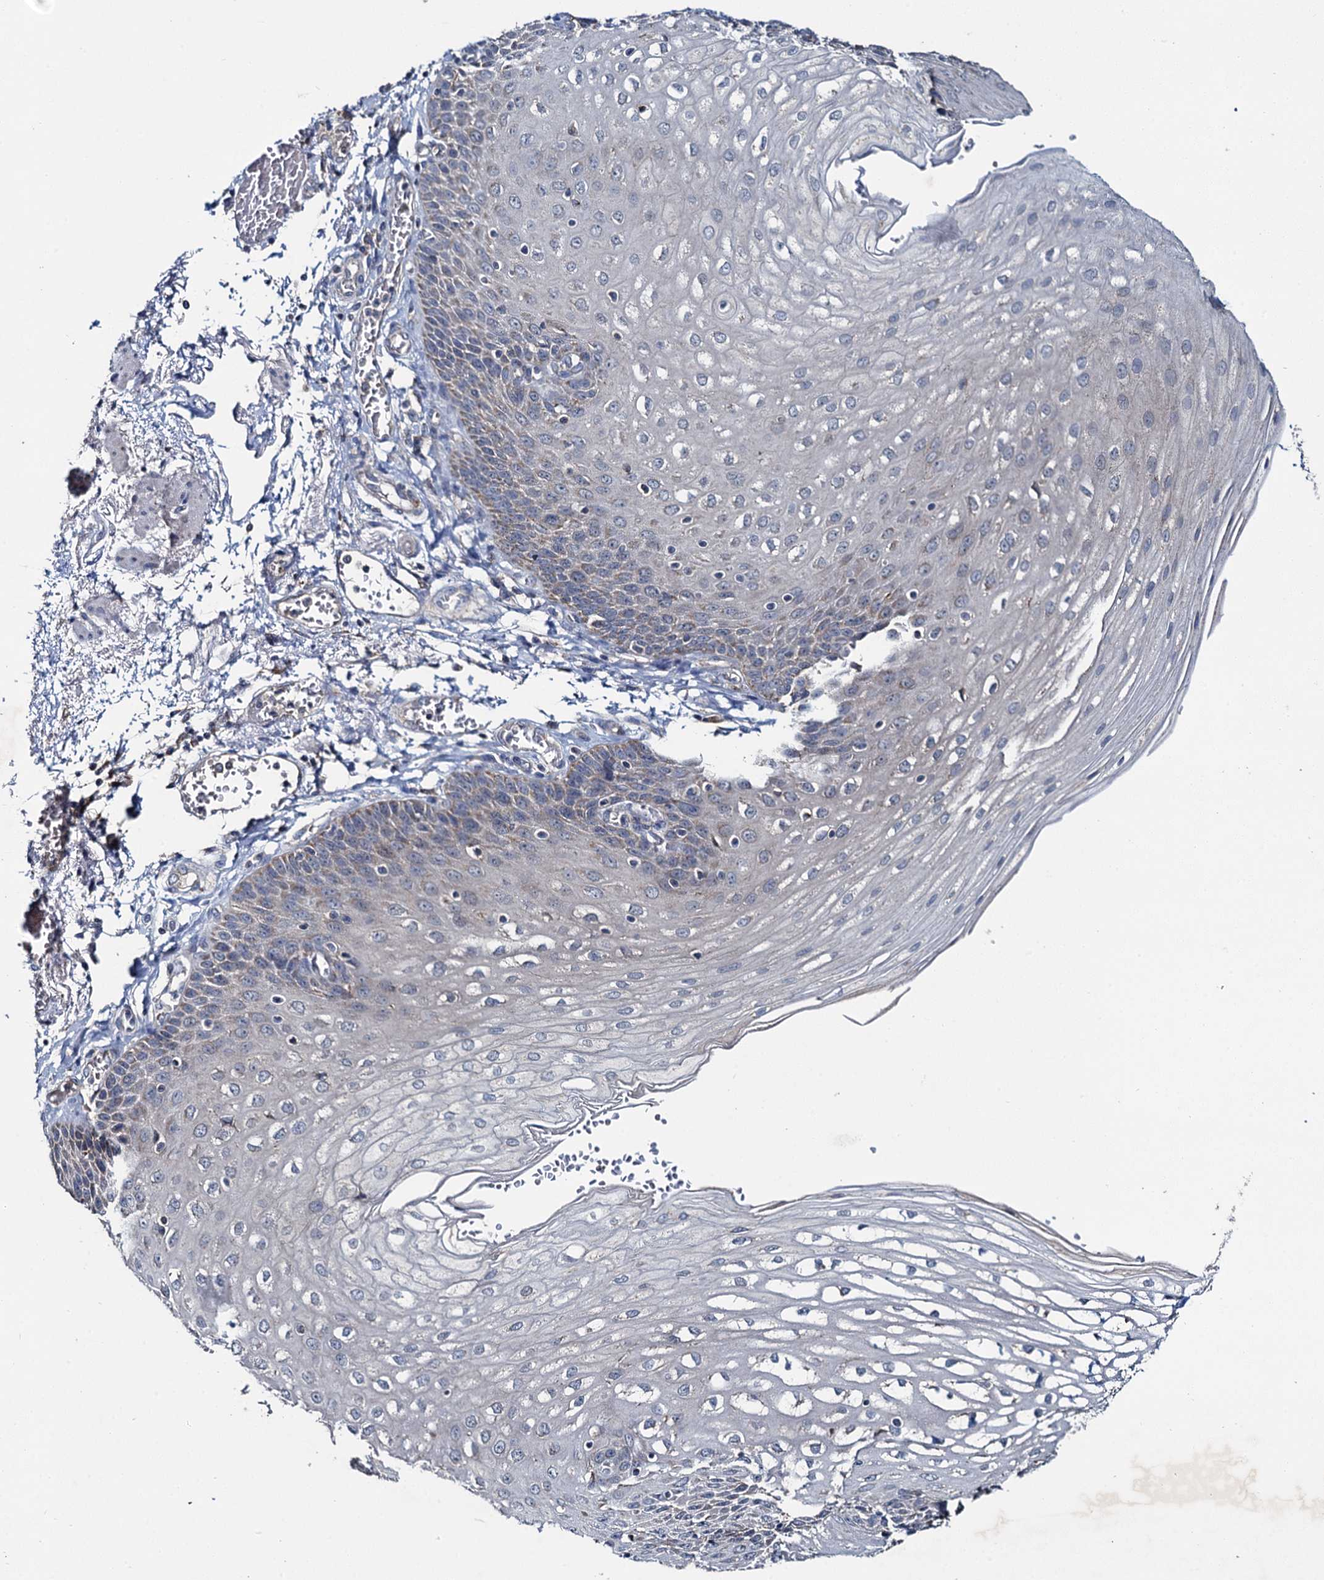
{"staining": {"intensity": "weak", "quantity": "<25%", "location": "cytoplasmic/membranous"}, "tissue": "esophagus", "cell_type": "Squamous epithelial cells", "image_type": "normal", "snomed": [{"axis": "morphology", "description": "Normal tissue, NOS"}, {"axis": "topography", "description": "Esophagus"}], "caption": "Normal esophagus was stained to show a protein in brown. There is no significant positivity in squamous epithelial cells. The staining was performed using DAB (3,3'-diaminobenzidine) to visualize the protein expression in brown, while the nuclei were stained in blue with hematoxylin (Magnification: 20x).", "gene": "METTL4", "patient": {"sex": "male", "age": 81}}